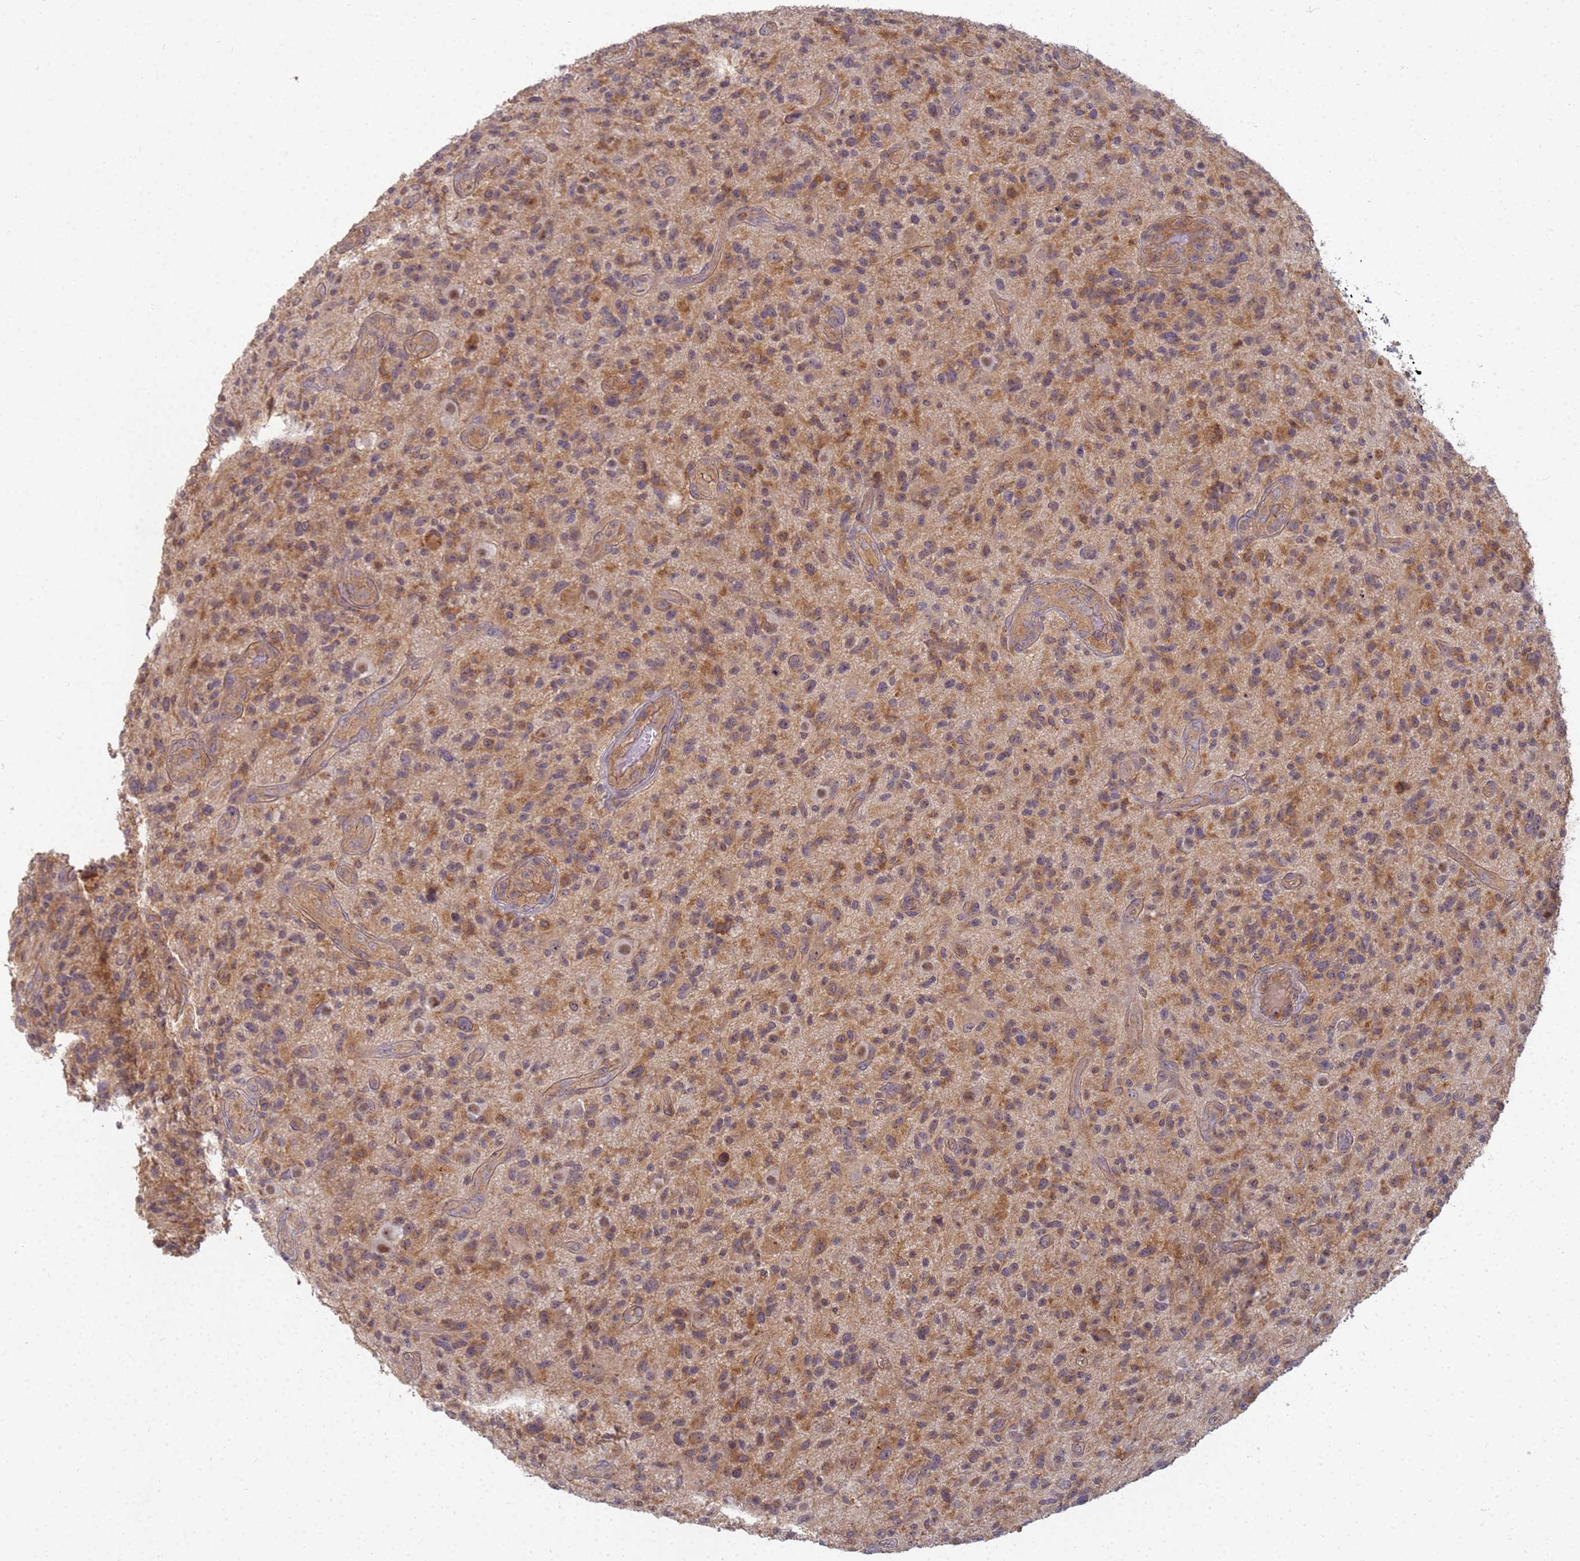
{"staining": {"intensity": "moderate", "quantity": ">75%", "location": "cytoplasmic/membranous"}, "tissue": "glioma", "cell_type": "Tumor cells", "image_type": "cancer", "snomed": [{"axis": "morphology", "description": "Glioma, malignant, High grade"}, {"axis": "topography", "description": "Brain"}], "caption": "Immunohistochemistry photomicrograph of human glioma stained for a protein (brown), which shows medium levels of moderate cytoplasmic/membranous expression in approximately >75% of tumor cells.", "gene": "SHARPIN", "patient": {"sex": "male", "age": 47}}